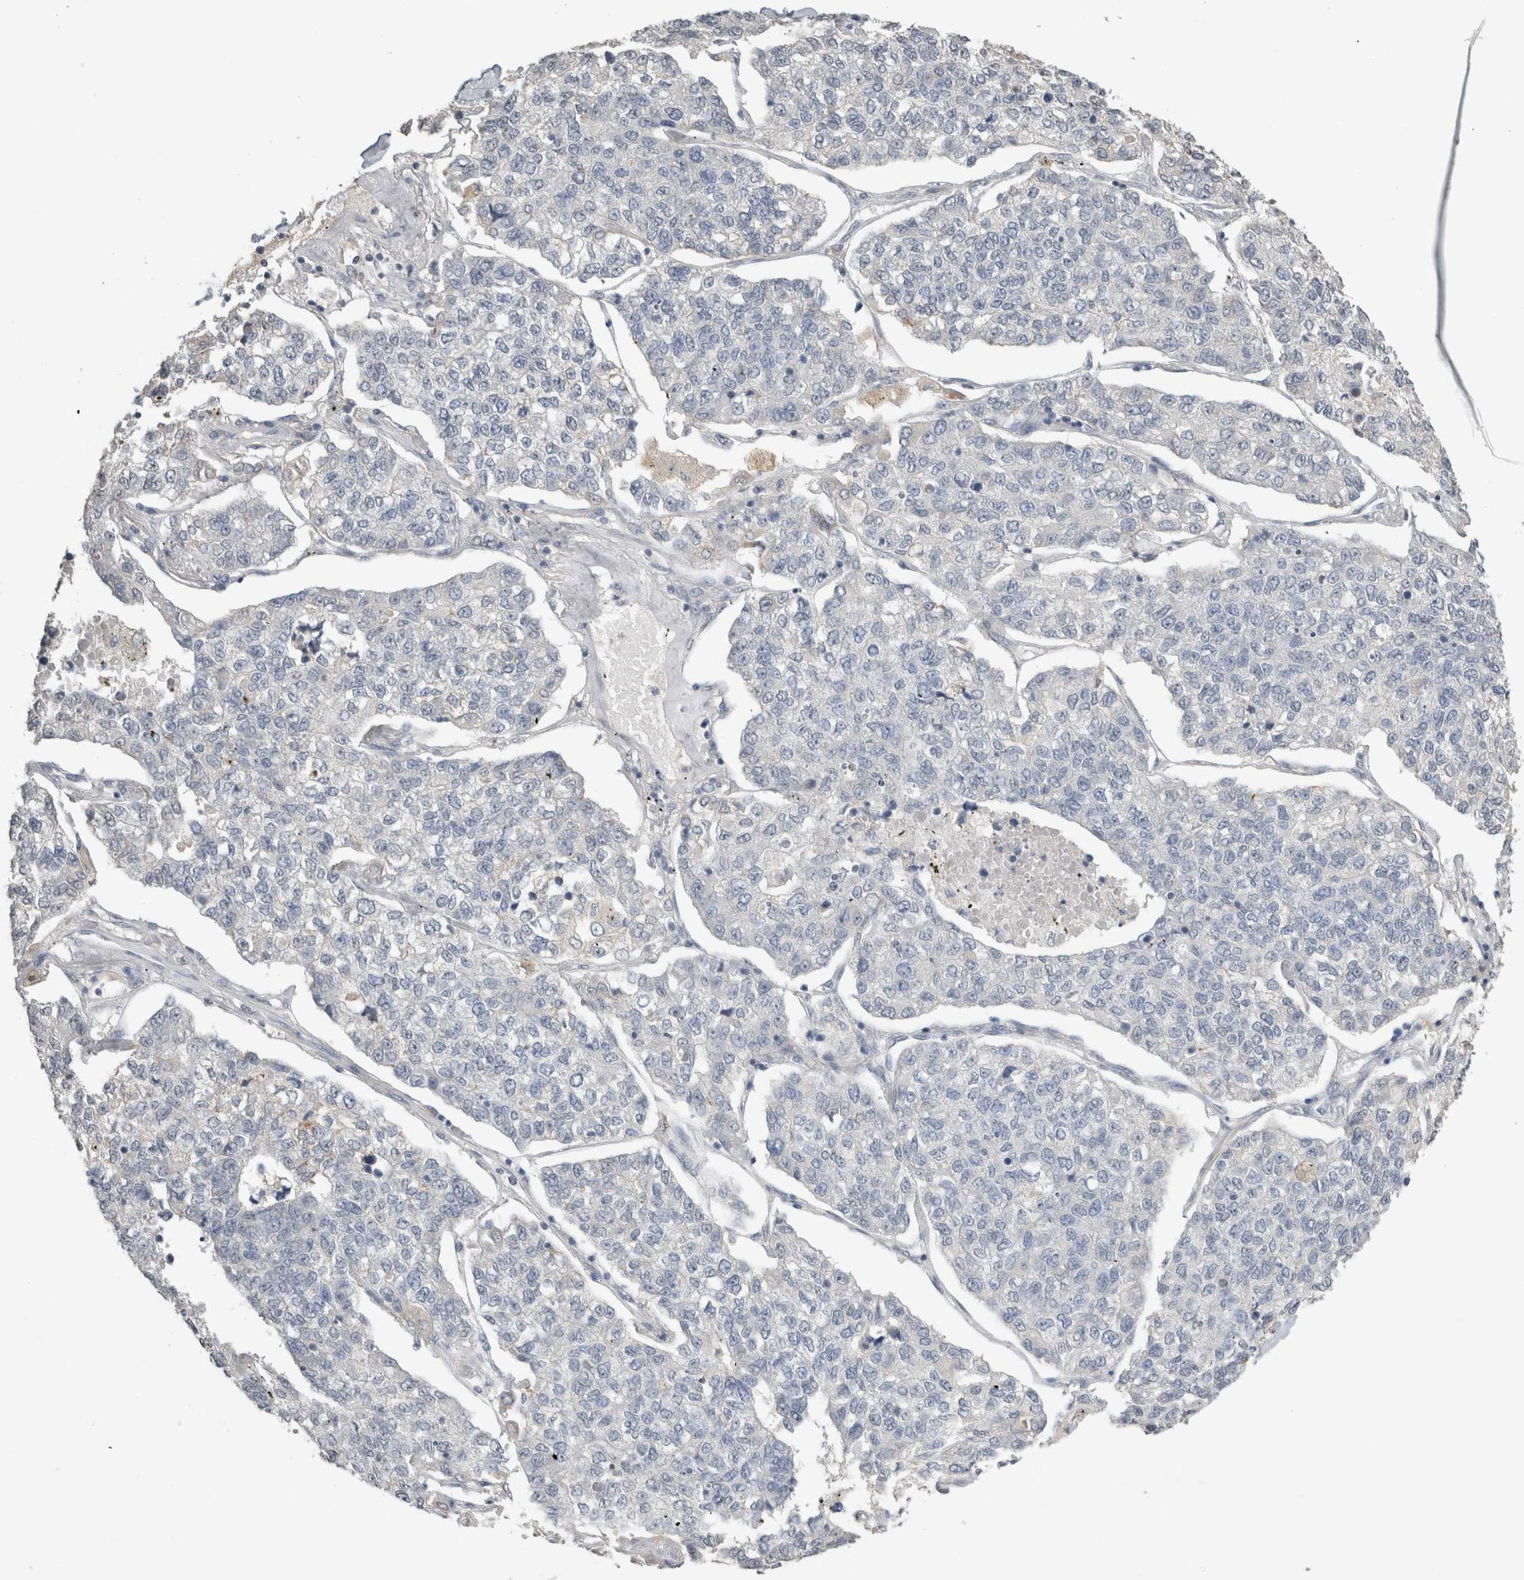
{"staining": {"intensity": "negative", "quantity": "none", "location": "none"}, "tissue": "lung cancer", "cell_type": "Tumor cells", "image_type": "cancer", "snomed": [{"axis": "morphology", "description": "Adenocarcinoma, NOS"}, {"axis": "topography", "description": "Lung"}], "caption": "Immunohistochemistry (IHC) micrograph of human lung cancer (adenocarcinoma) stained for a protein (brown), which reveals no positivity in tumor cells.", "gene": "NAALADL2", "patient": {"sex": "male", "age": 49}}